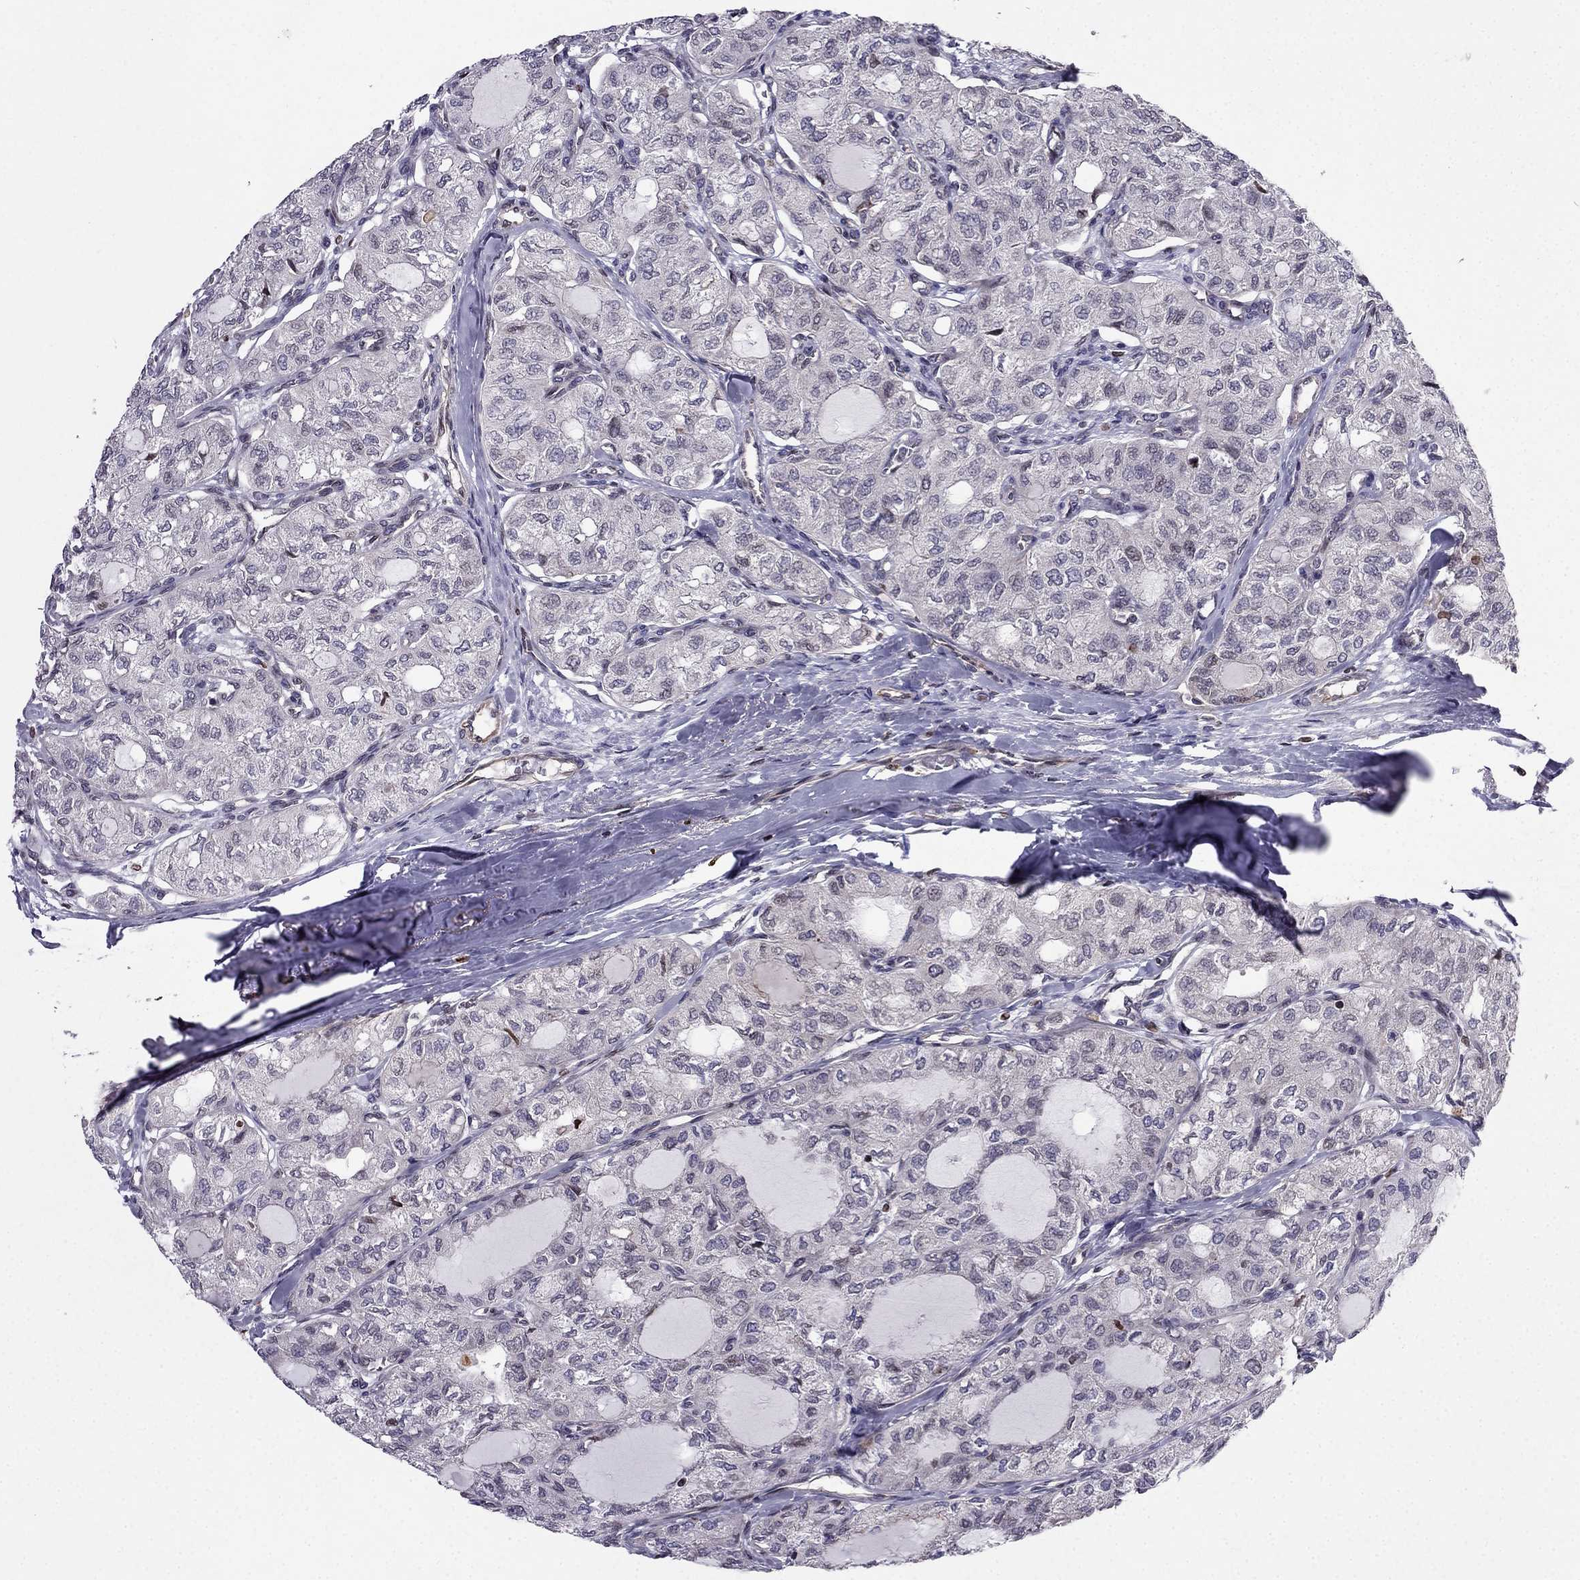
{"staining": {"intensity": "negative", "quantity": "none", "location": "none"}, "tissue": "thyroid cancer", "cell_type": "Tumor cells", "image_type": "cancer", "snomed": [{"axis": "morphology", "description": "Follicular adenoma carcinoma, NOS"}, {"axis": "topography", "description": "Thyroid gland"}], "caption": "The IHC histopathology image has no significant expression in tumor cells of thyroid cancer (follicular adenoma carcinoma) tissue. The staining was performed using DAB (3,3'-diaminobenzidine) to visualize the protein expression in brown, while the nuclei were stained in blue with hematoxylin (Magnification: 20x).", "gene": "CDC42BPA", "patient": {"sex": "male", "age": 75}}